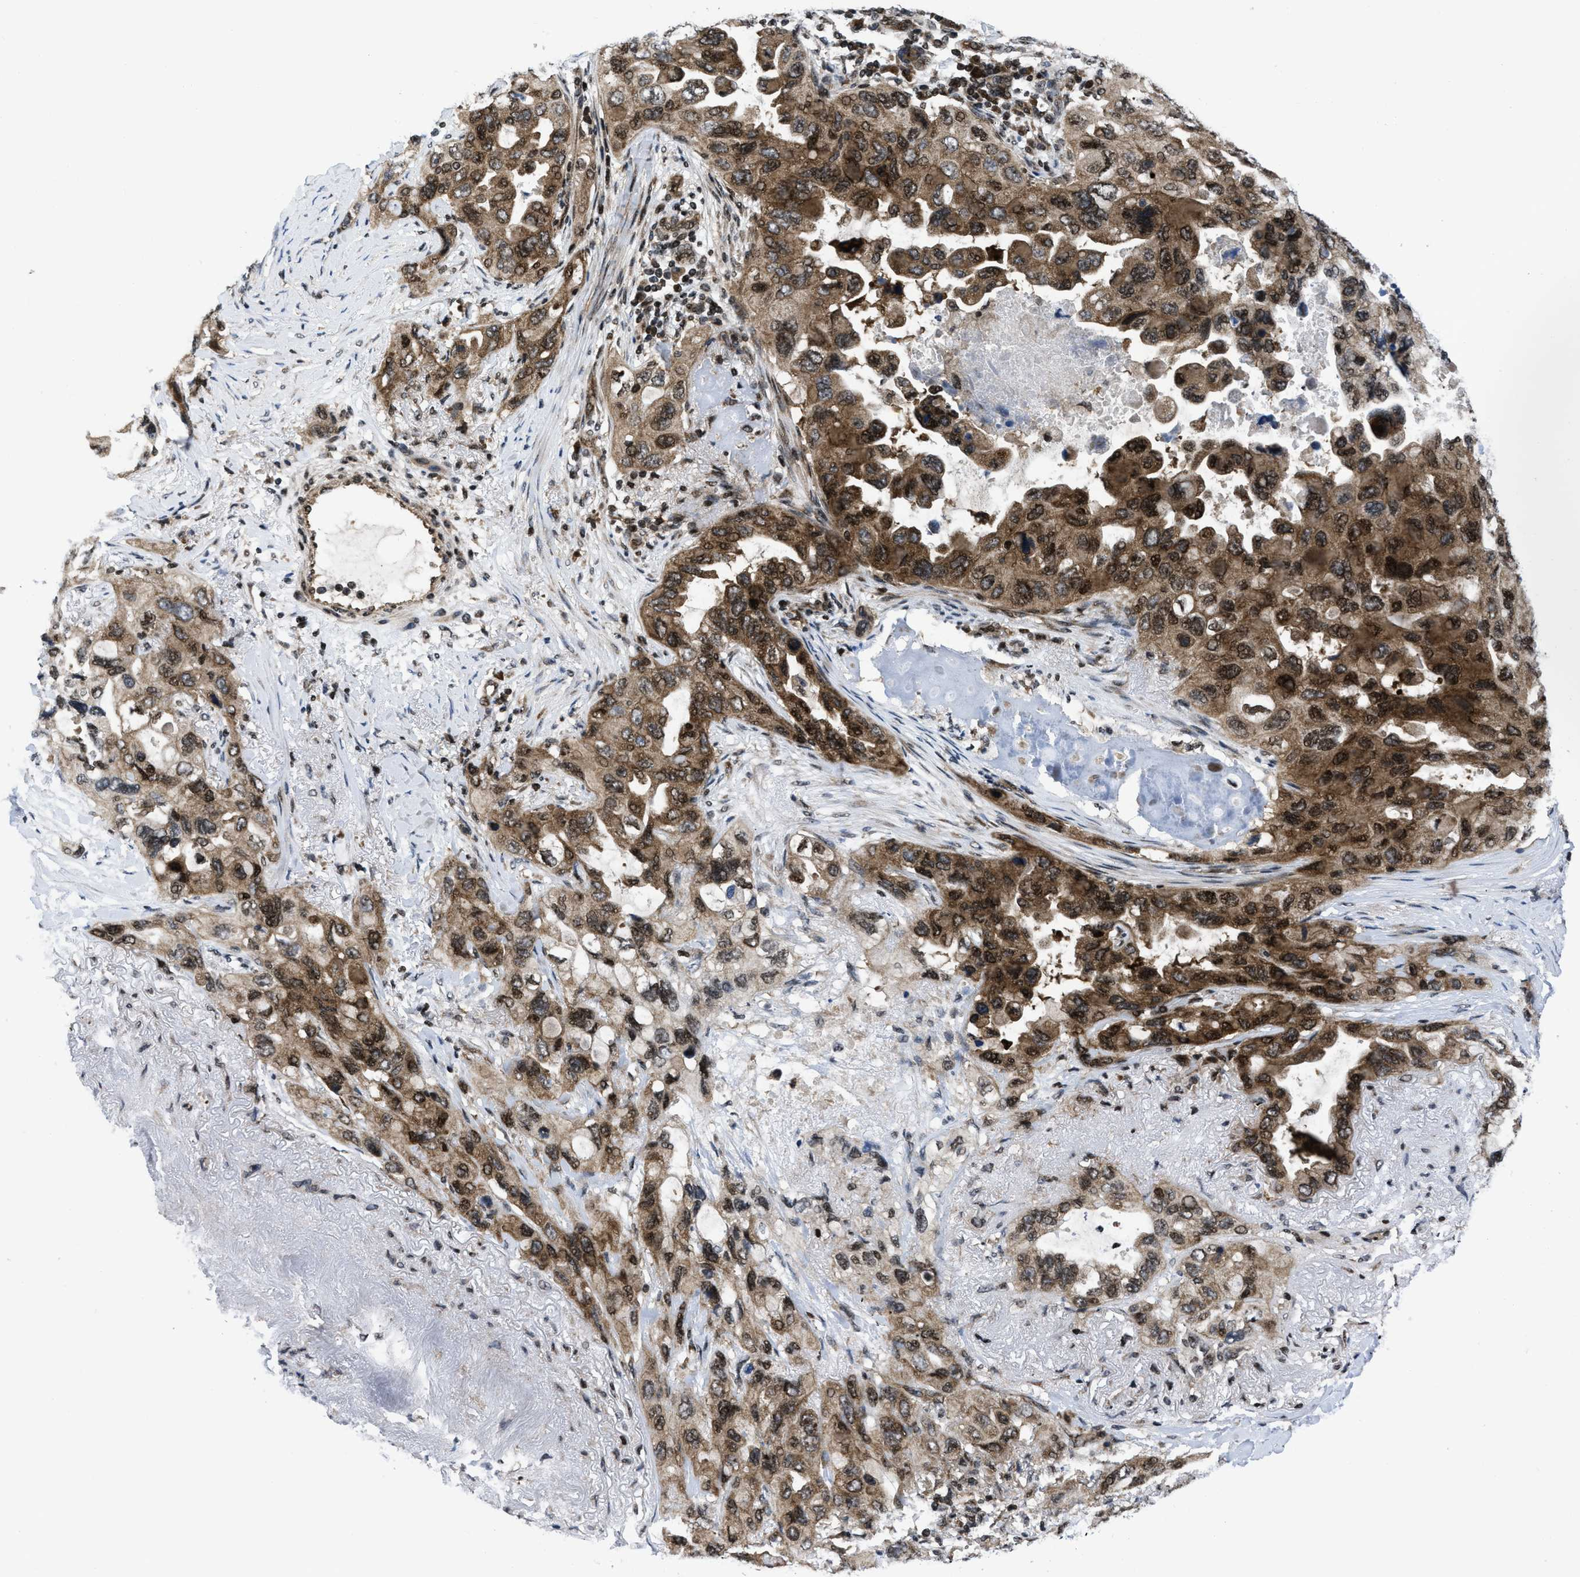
{"staining": {"intensity": "moderate", "quantity": ">75%", "location": "cytoplasmic/membranous,nuclear"}, "tissue": "lung cancer", "cell_type": "Tumor cells", "image_type": "cancer", "snomed": [{"axis": "morphology", "description": "Squamous cell carcinoma, NOS"}, {"axis": "topography", "description": "Lung"}], "caption": "The micrograph shows staining of squamous cell carcinoma (lung), revealing moderate cytoplasmic/membranous and nuclear protein expression (brown color) within tumor cells. The staining was performed using DAB (3,3'-diaminobenzidine) to visualize the protein expression in brown, while the nuclei were stained in blue with hematoxylin (Magnification: 20x).", "gene": "PPP2CB", "patient": {"sex": "female", "age": 73}}